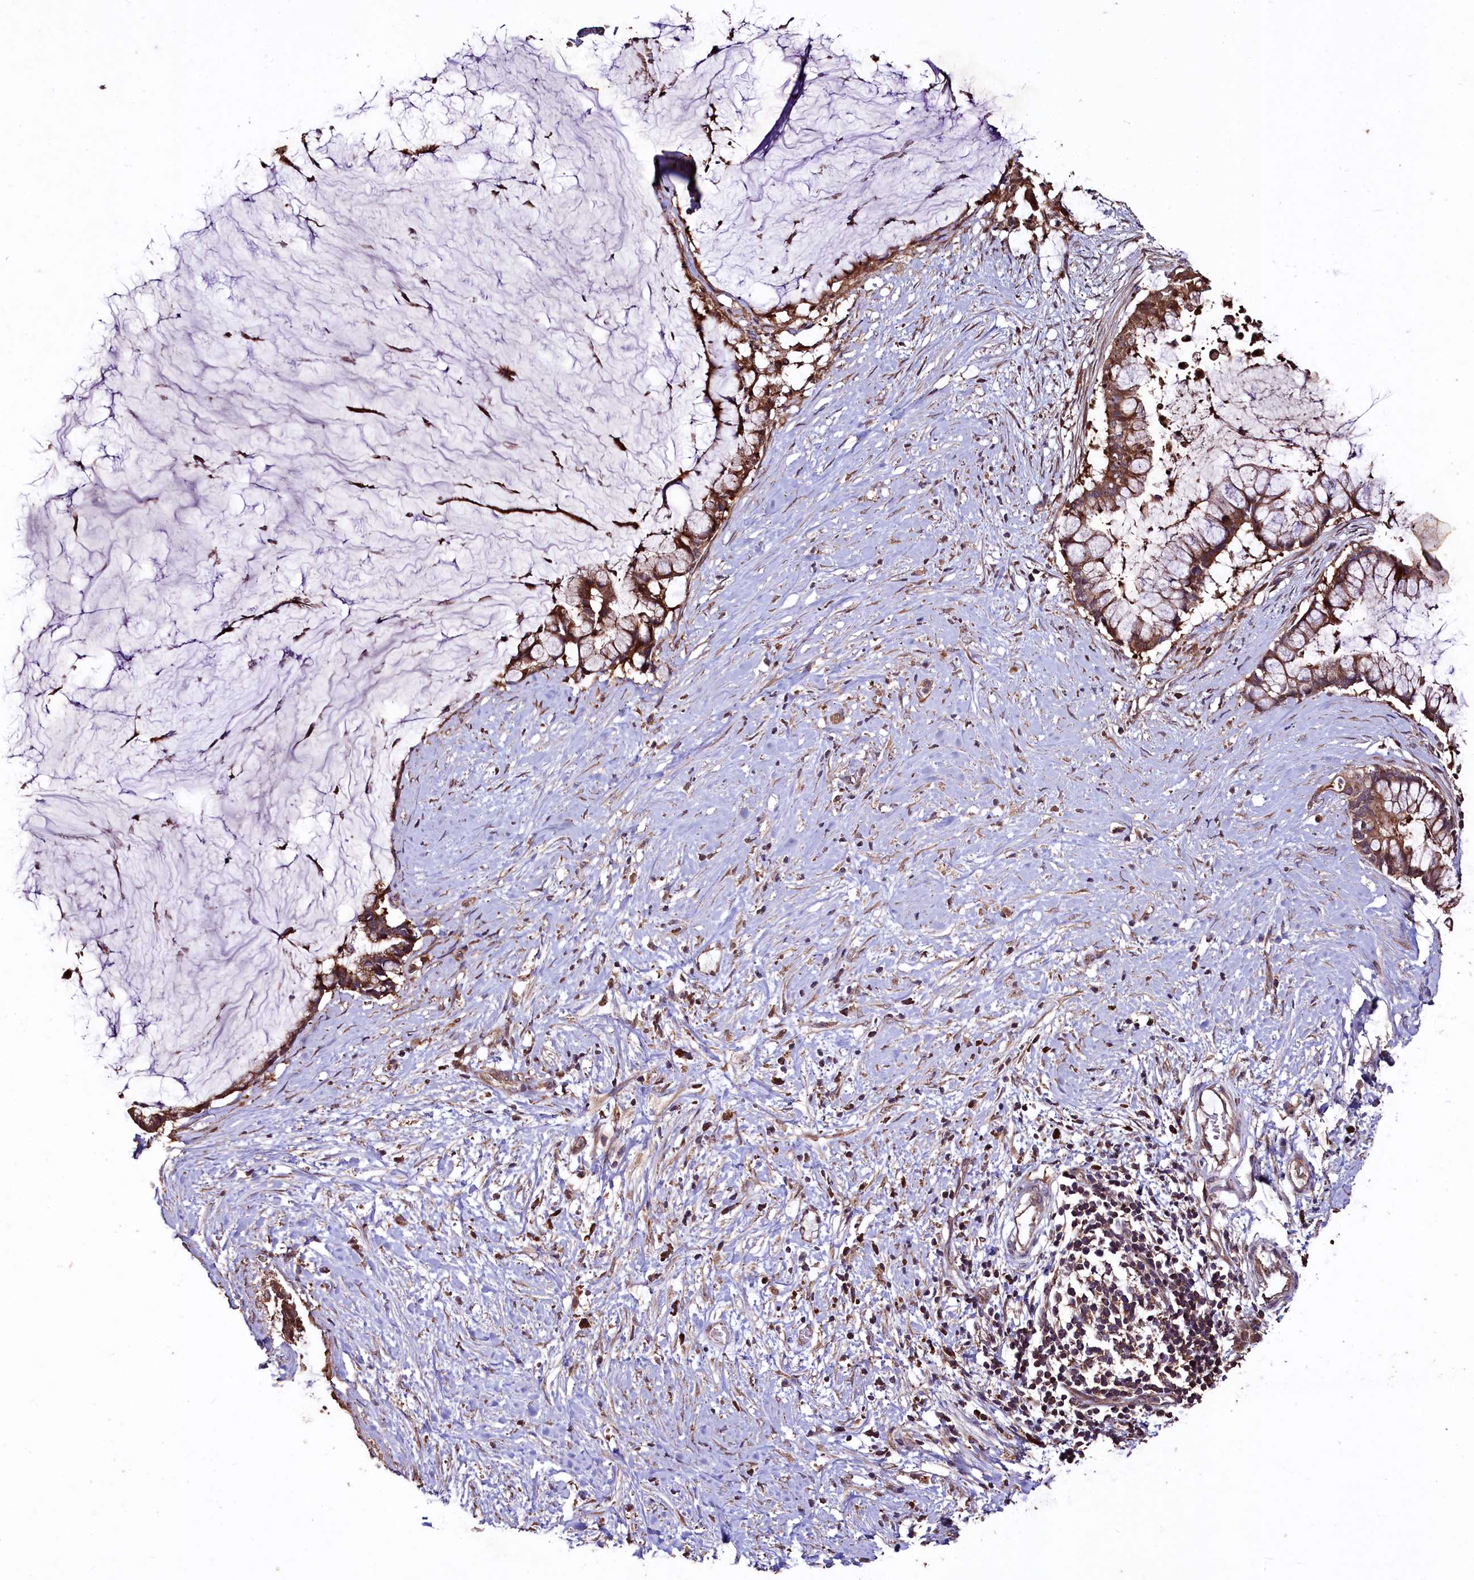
{"staining": {"intensity": "moderate", "quantity": ">75%", "location": "cytoplasmic/membranous"}, "tissue": "pancreatic cancer", "cell_type": "Tumor cells", "image_type": "cancer", "snomed": [{"axis": "morphology", "description": "Adenocarcinoma, NOS"}, {"axis": "topography", "description": "Pancreas"}], "caption": "Immunohistochemical staining of pancreatic cancer displays moderate cytoplasmic/membranous protein positivity in about >75% of tumor cells. The staining is performed using DAB (3,3'-diaminobenzidine) brown chromogen to label protein expression. The nuclei are counter-stained blue using hematoxylin.", "gene": "TMEM98", "patient": {"sex": "male", "age": 41}}